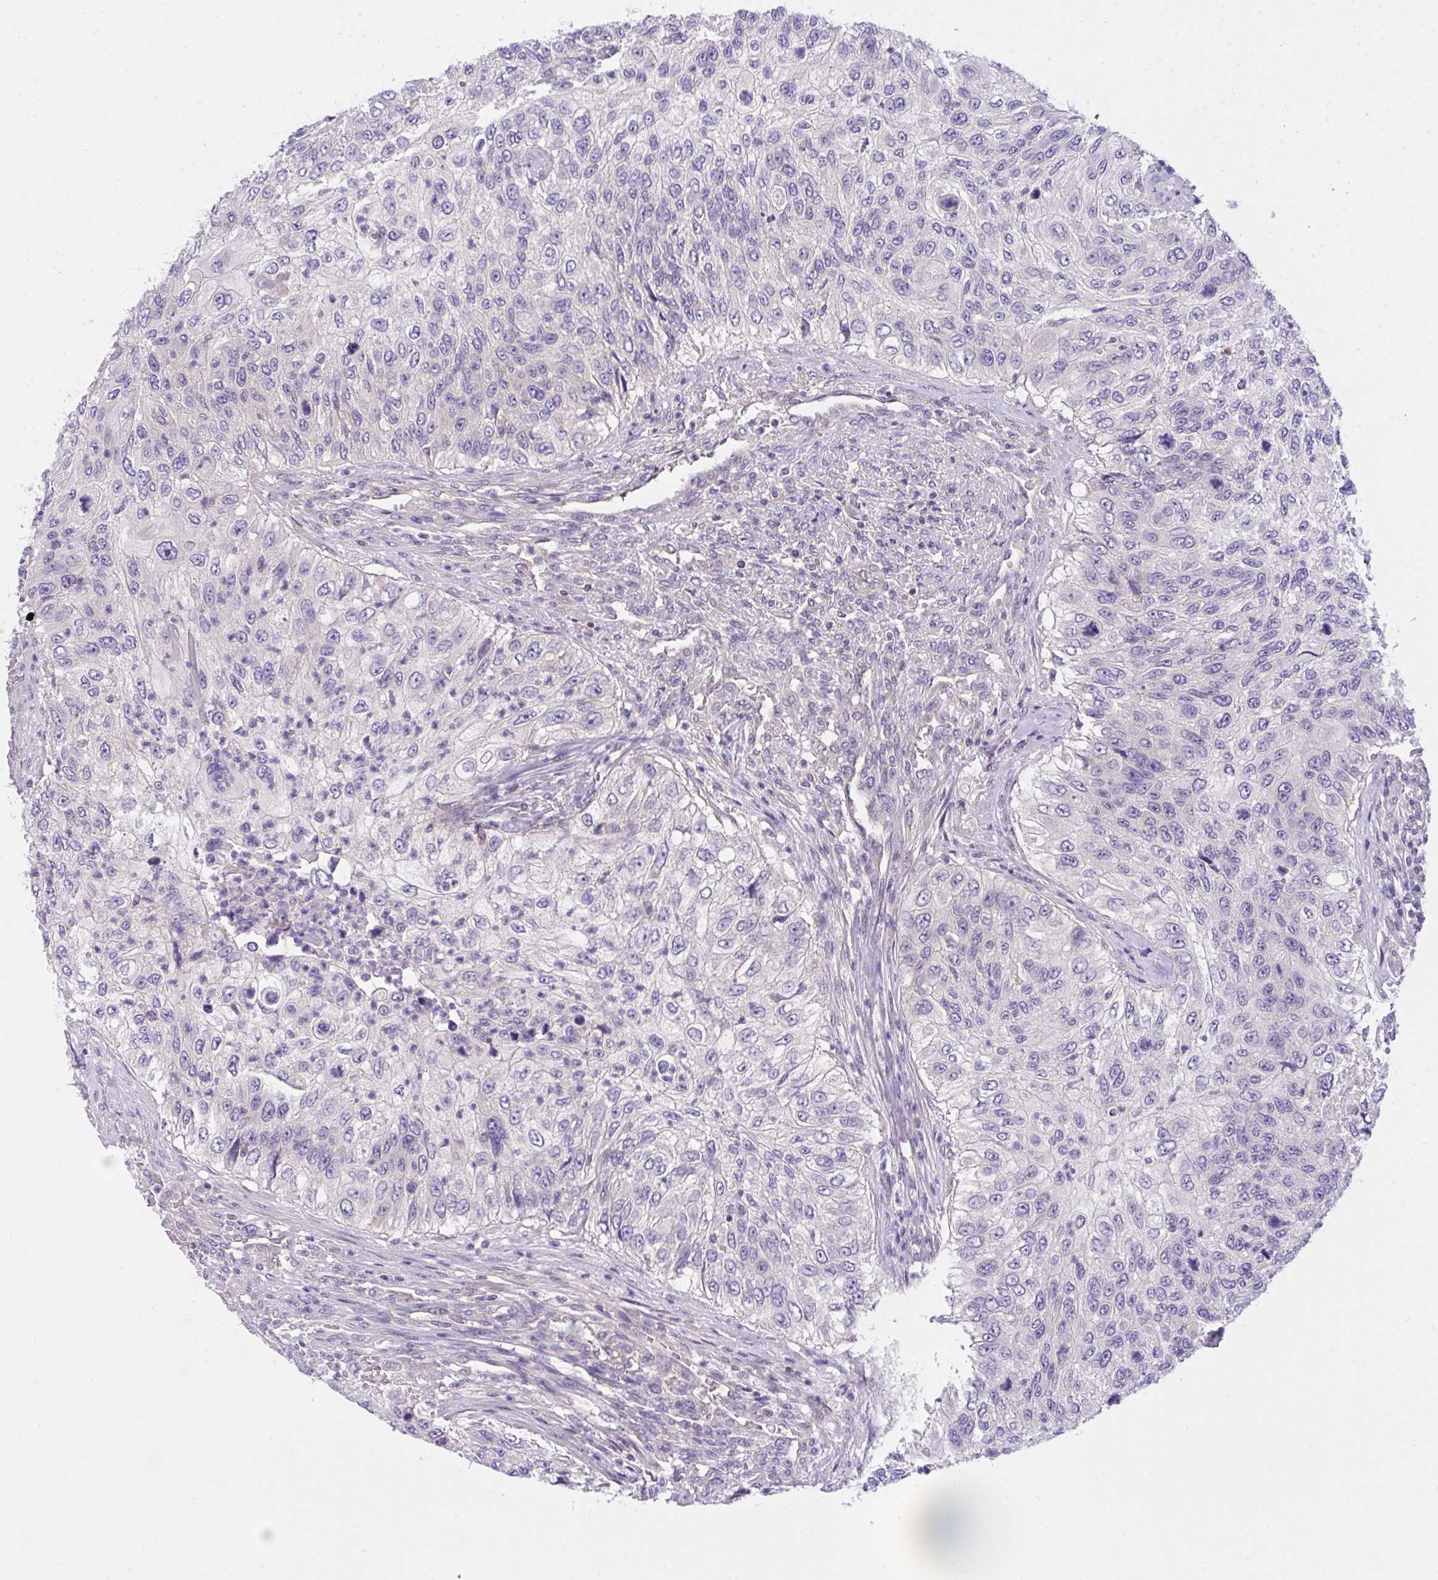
{"staining": {"intensity": "negative", "quantity": "none", "location": "none"}, "tissue": "urothelial cancer", "cell_type": "Tumor cells", "image_type": "cancer", "snomed": [{"axis": "morphology", "description": "Urothelial carcinoma, High grade"}, {"axis": "topography", "description": "Urinary bladder"}], "caption": "This is an IHC photomicrograph of human high-grade urothelial carcinoma. There is no expression in tumor cells.", "gene": "TLN2", "patient": {"sex": "female", "age": 60}}